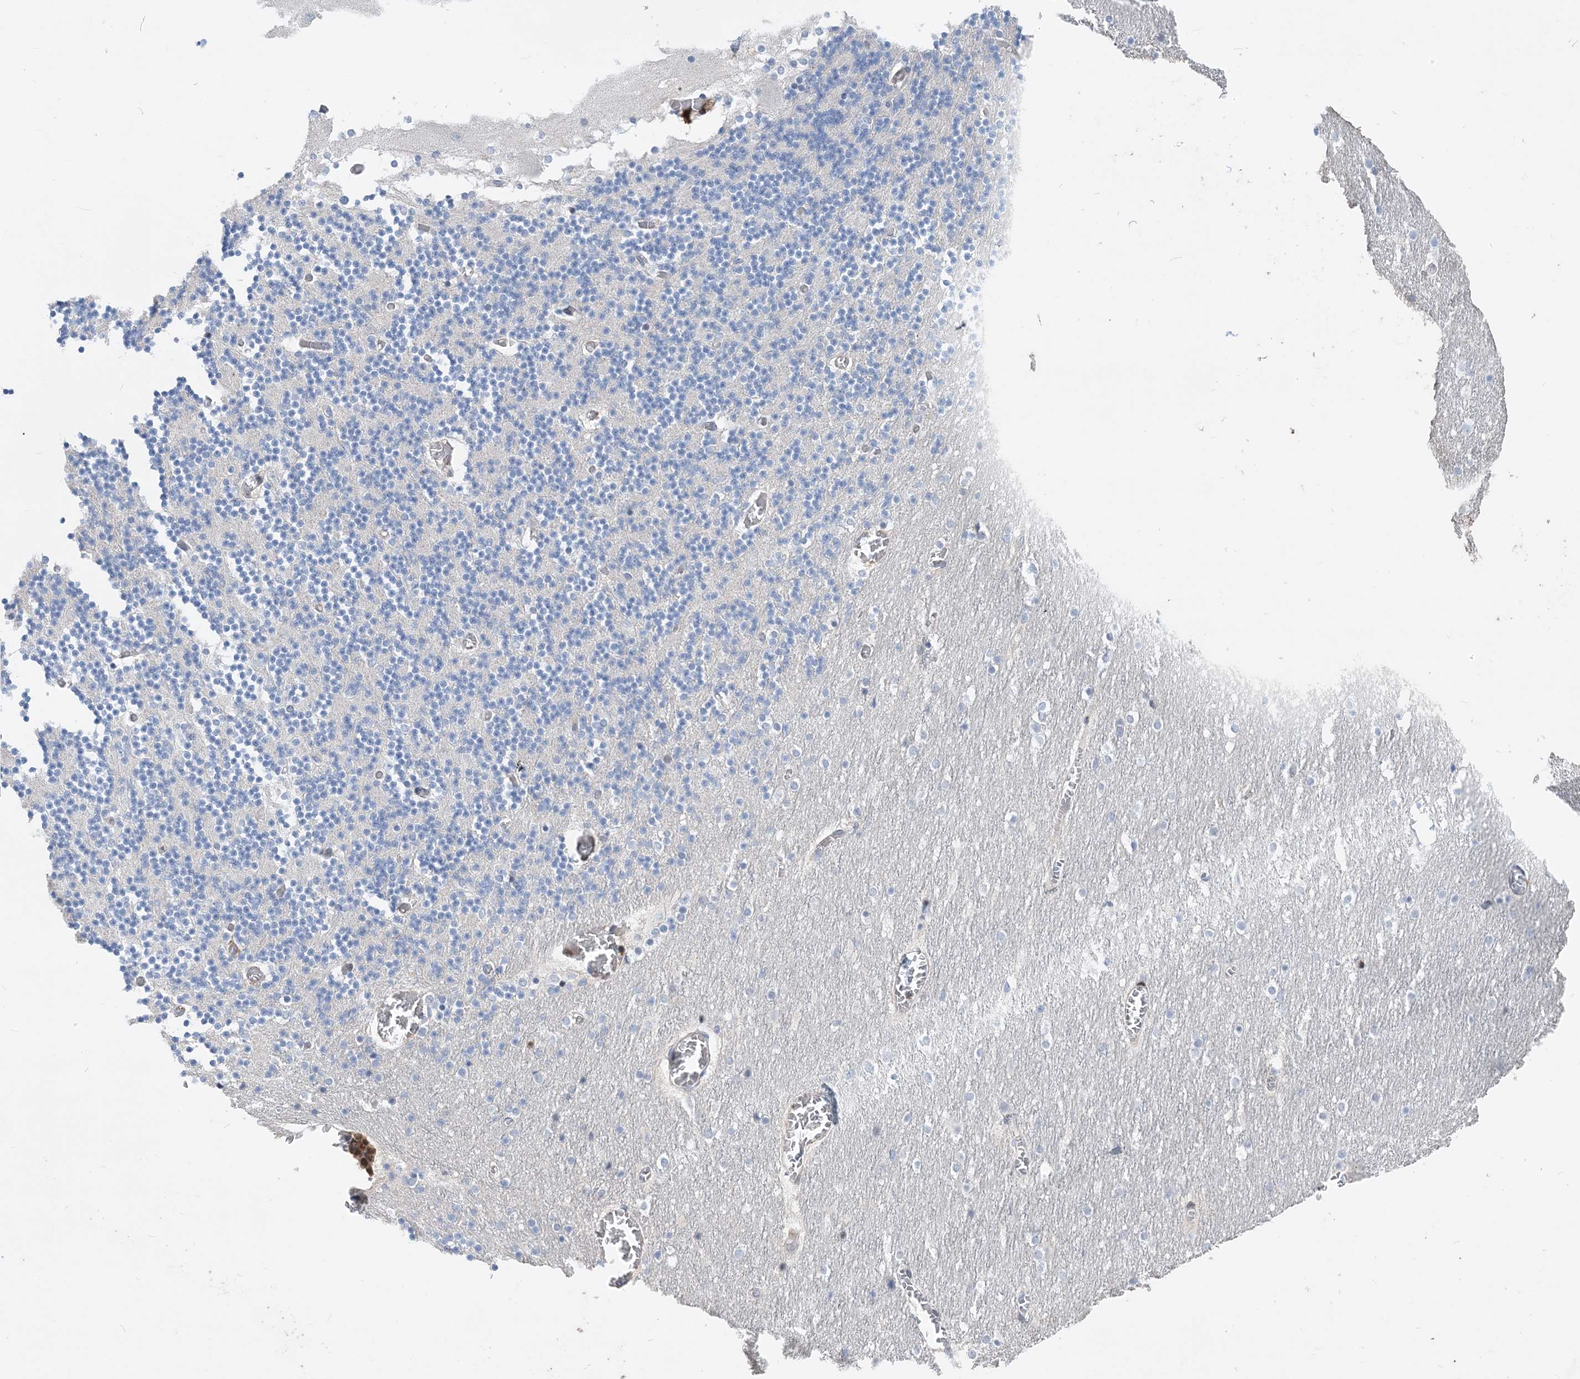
{"staining": {"intensity": "negative", "quantity": "none", "location": "none"}, "tissue": "cerebellum", "cell_type": "Cells in granular layer", "image_type": "normal", "snomed": [{"axis": "morphology", "description": "Normal tissue, NOS"}, {"axis": "topography", "description": "Cerebellum"}], "caption": "This is a micrograph of immunohistochemistry staining of benign cerebellum, which shows no expression in cells in granular layer.", "gene": "RNPEPL1", "patient": {"sex": "female", "age": 28}}